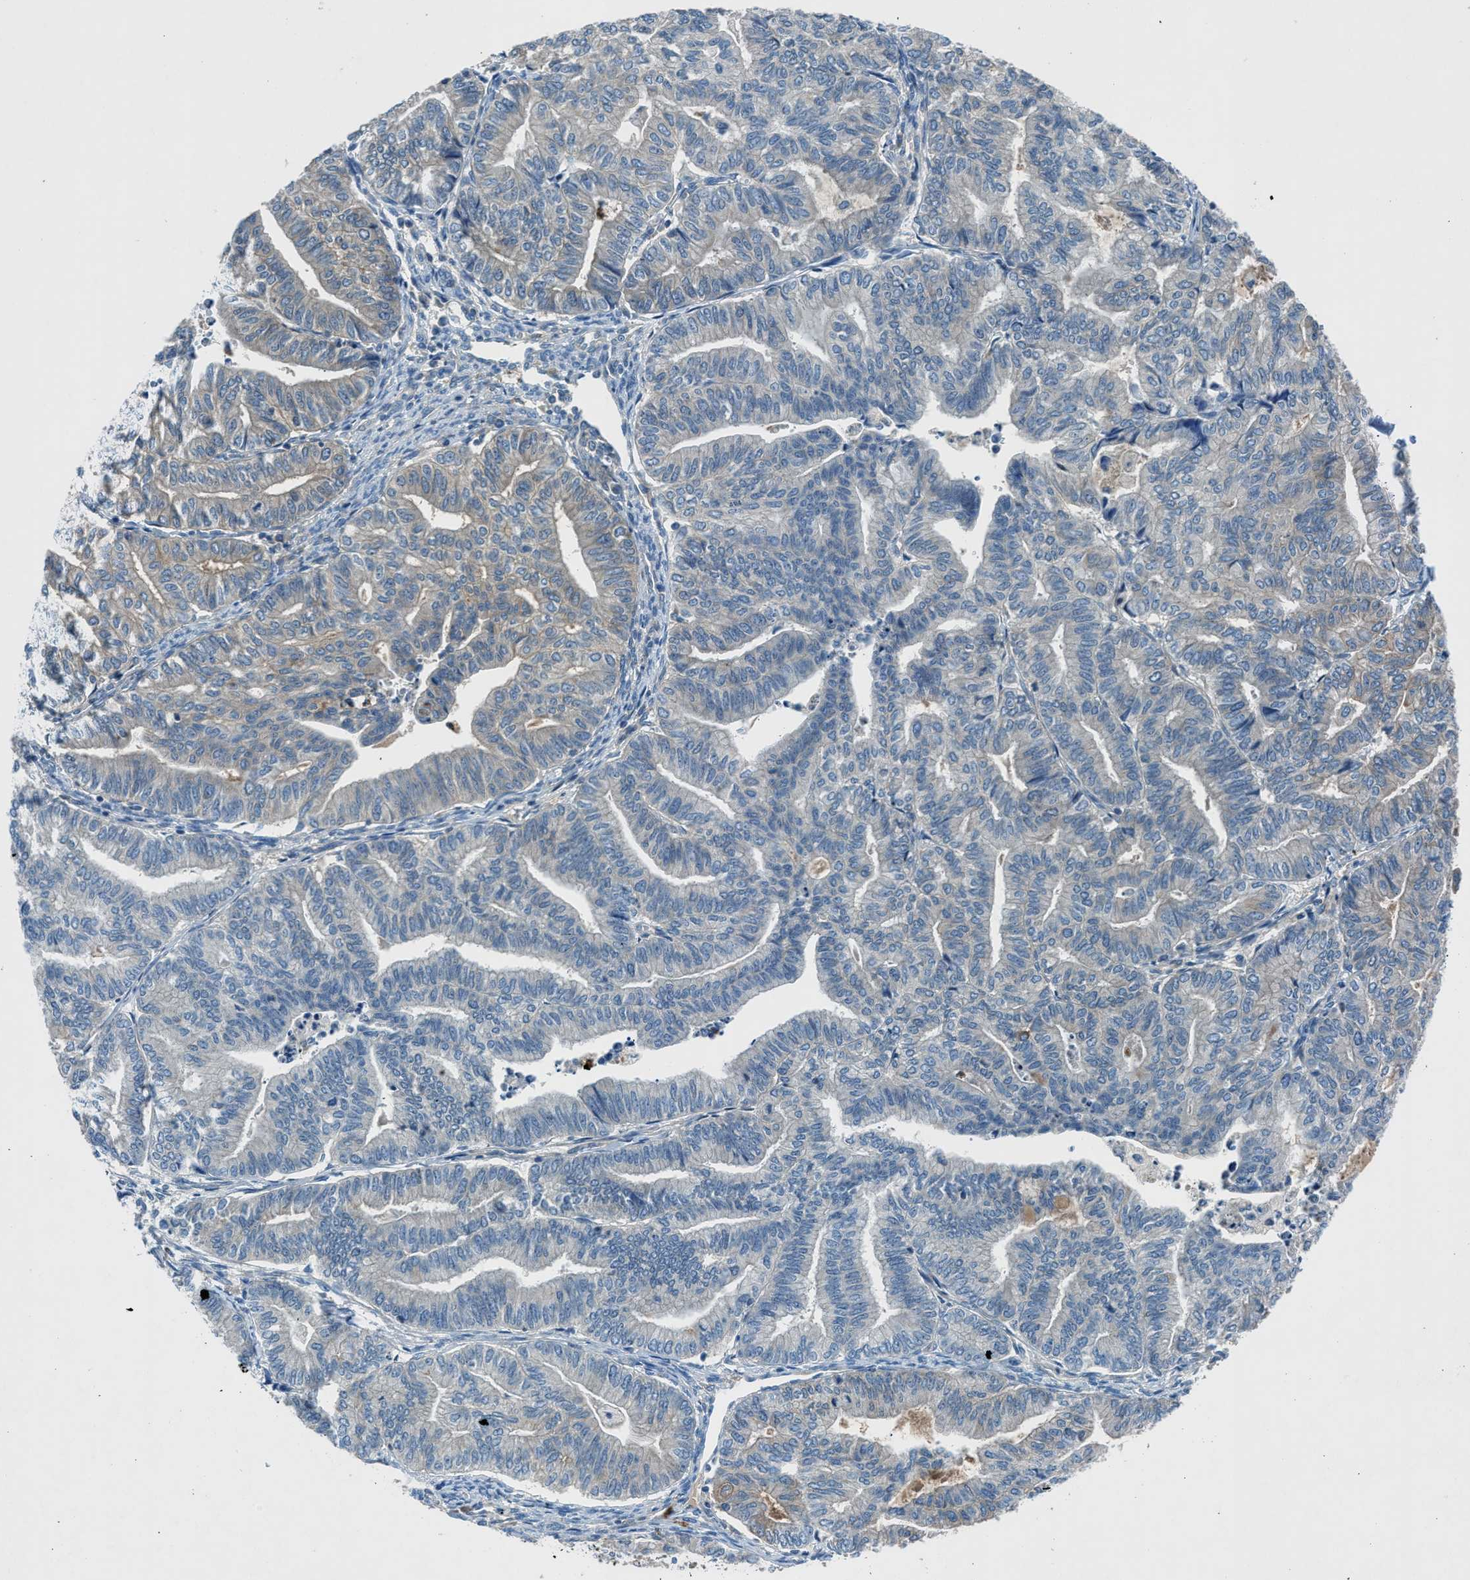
{"staining": {"intensity": "weak", "quantity": "25%-75%", "location": "cytoplasmic/membranous"}, "tissue": "endometrial cancer", "cell_type": "Tumor cells", "image_type": "cancer", "snomed": [{"axis": "morphology", "description": "Adenocarcinoma, NOS"}, {"axis": "topography", "description": "Endometrium"}], "caption": "A brown stain labels weak cytoplasmic/membranous staining of a protein in human endometrial cancer tumor cells.", "gene": "BMP1", "patient": {"sex": "female", "age": 79}}